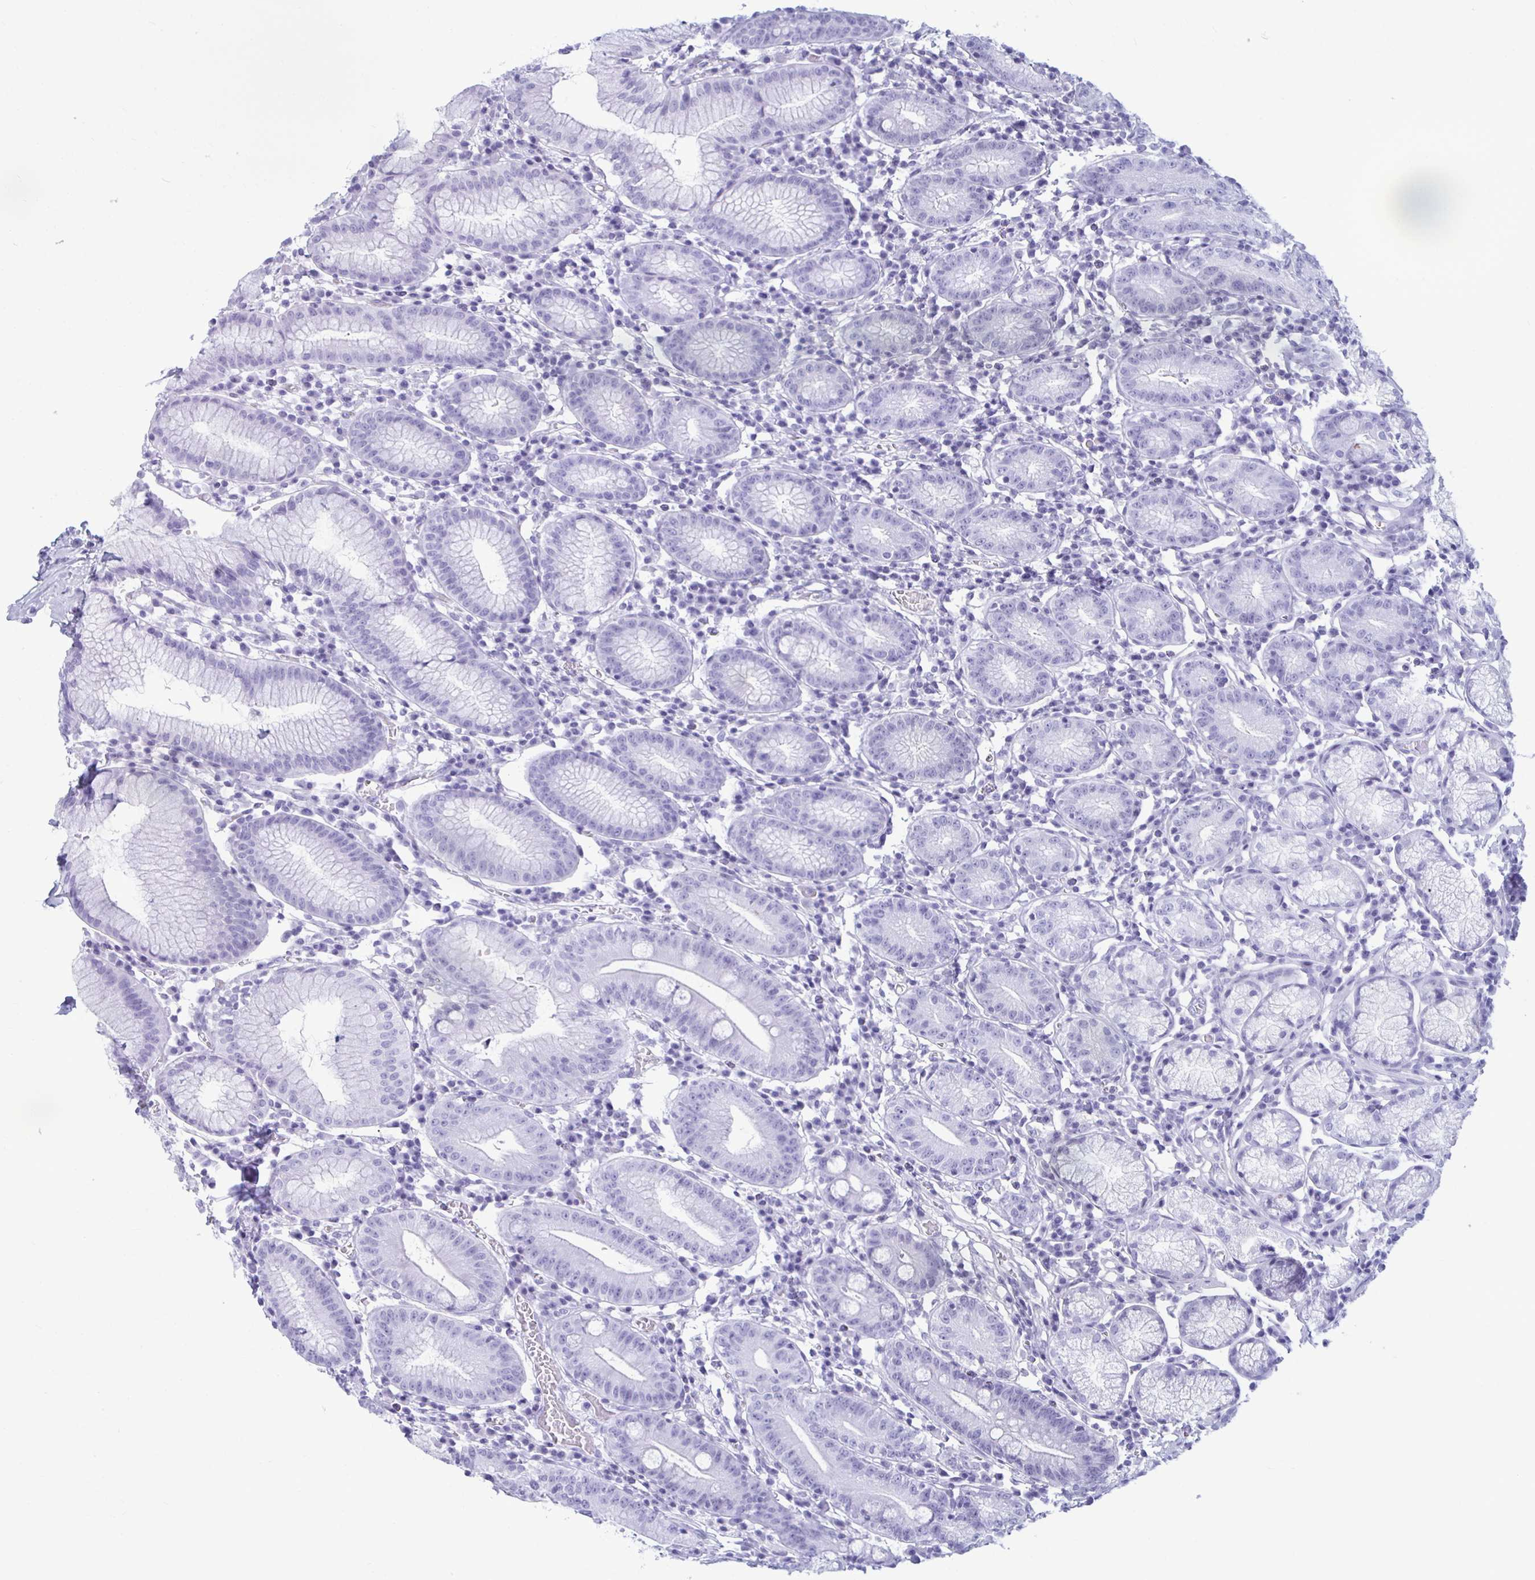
{"staining": {"intensity": "negative", "quantity": "none", "location": "none"}, "tissue": "stomach", "cell_type": "Glandular cells", "image_type": "normal", "snomed": [{"axis": "morphology", "description": "Normal tissue, NOS"}, {"axis": "topography", "description": "Stomach"}], "caption": "Histopathology image shows no protein staining in glandular cells of normal stomach.", "gene": "ANKRD60", "patient": {"sex": "male", "age": 55}}